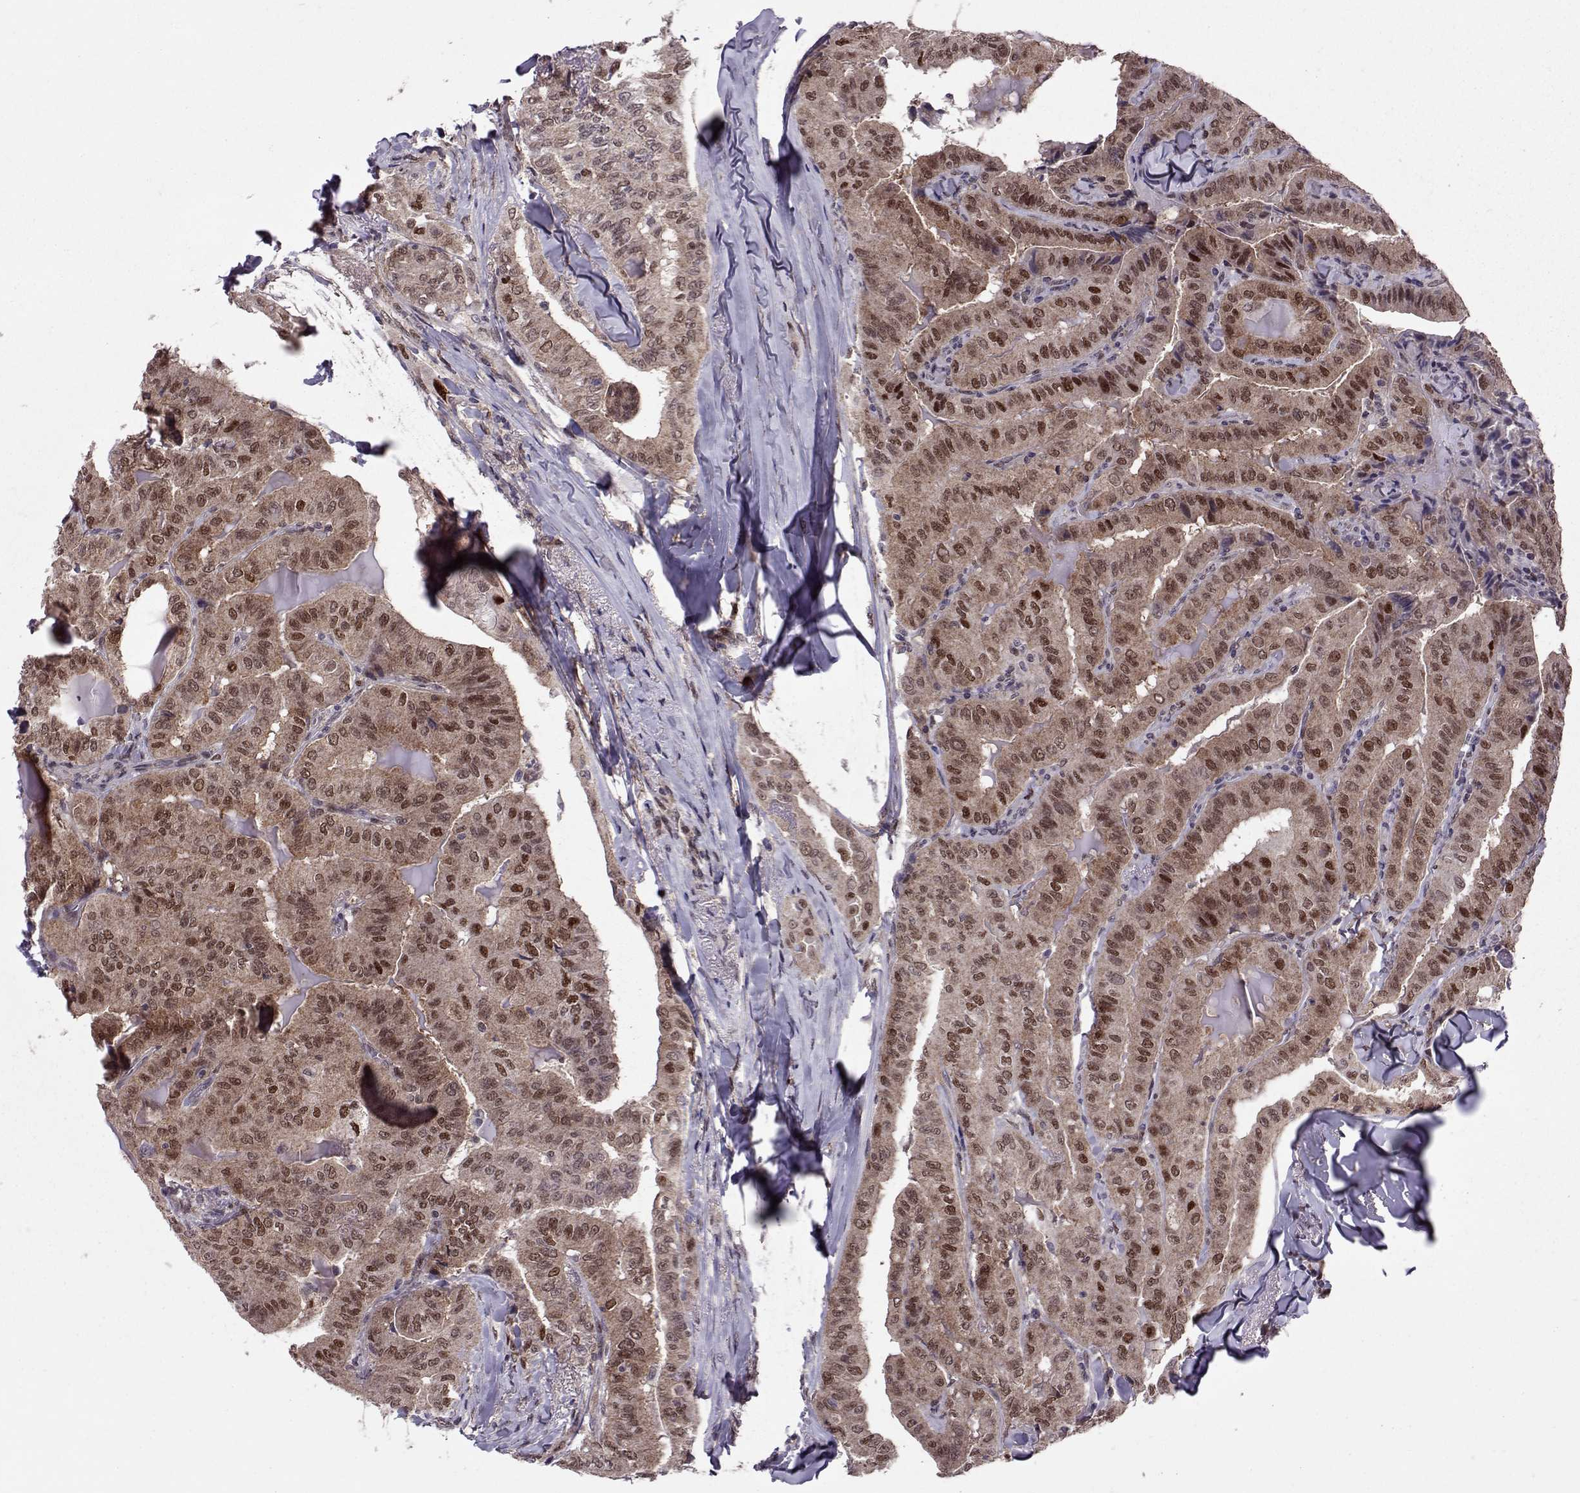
{"staining": {"intensity": "moderate", "quantity": ">75%", "location": "cytoplasmic/membranous,nuclear"}, "tissue": "thyroid cancer", "cell_type": "Tumor cells", "image_type": "cancer", "snomed": [{"axis": "morphology", "description": "Papillary adenocarcinoma, NOS"}, {"axis": "topography", "description": "Thyroid gland"}], "caption": "There is medium levels of moderate cytoplasmic/membranous and nuclear staining in tumor cells of thyroid cancer, as demonstrated by immunohistochemical staining (brown color).", "gene": "CDK4", "patient": {"sex": "female", "age": 68}}